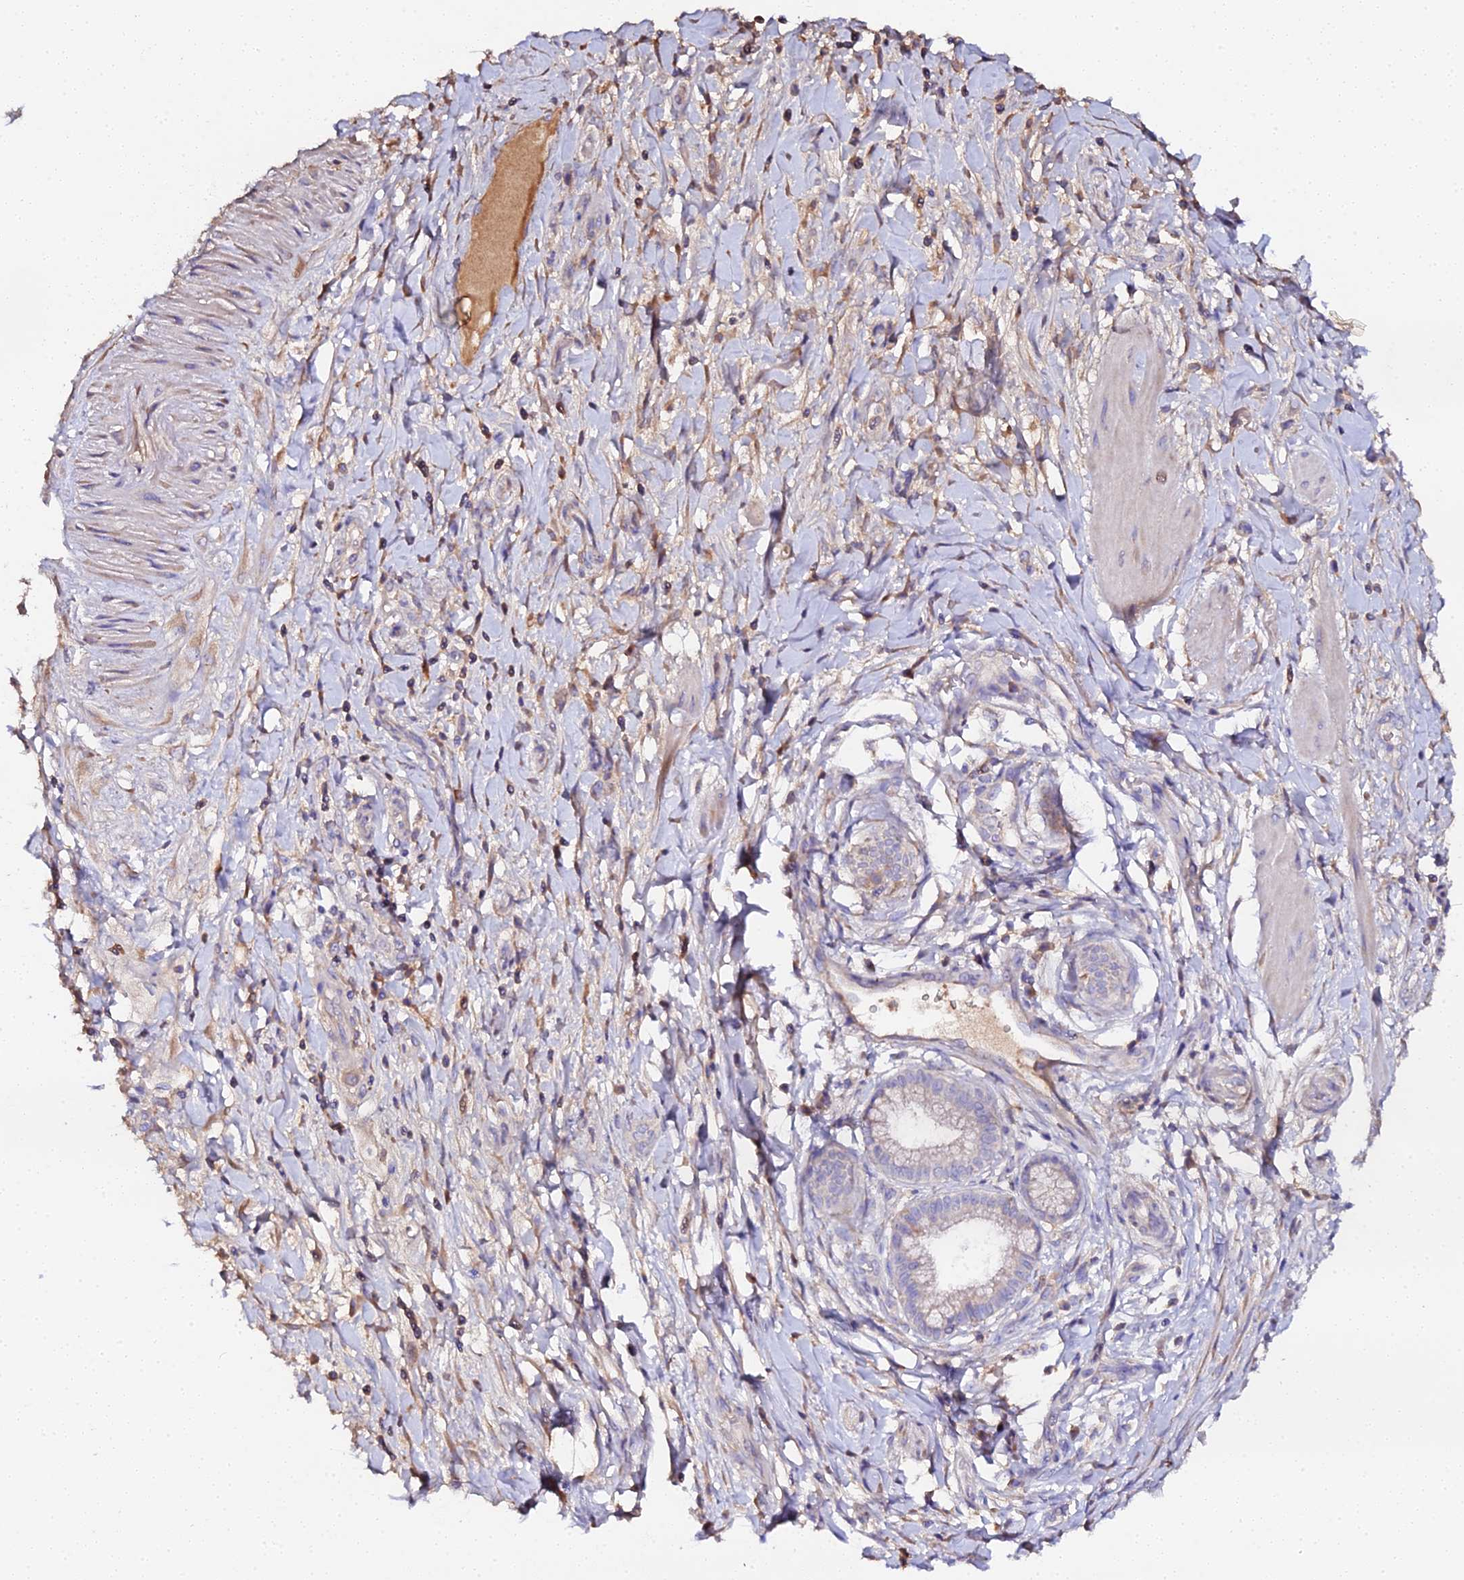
{"staining": {"intensity": "moderate", "quantity": "<25%", "location": "cytoplasmic/membranous"}, "tissue": "pancreatic cancer", "cell_type": "Tumor cells", "image_type": "cancer", "snomed": [{"axis": "morphology", "description": "Adenocarcinoma, NOS"}, {"axis": "topography", "description": "Pancreas"}], "caption": "DAB (3,3'-diaminobenzidine) immunohistochemical staining of pancreatic adenocarcinoma reveals moderate cytoplasmic/membranous protein expression in about <25% of tumor cells.", "gene": "SCX", "patient": {"sex": "male", "age": 72}}